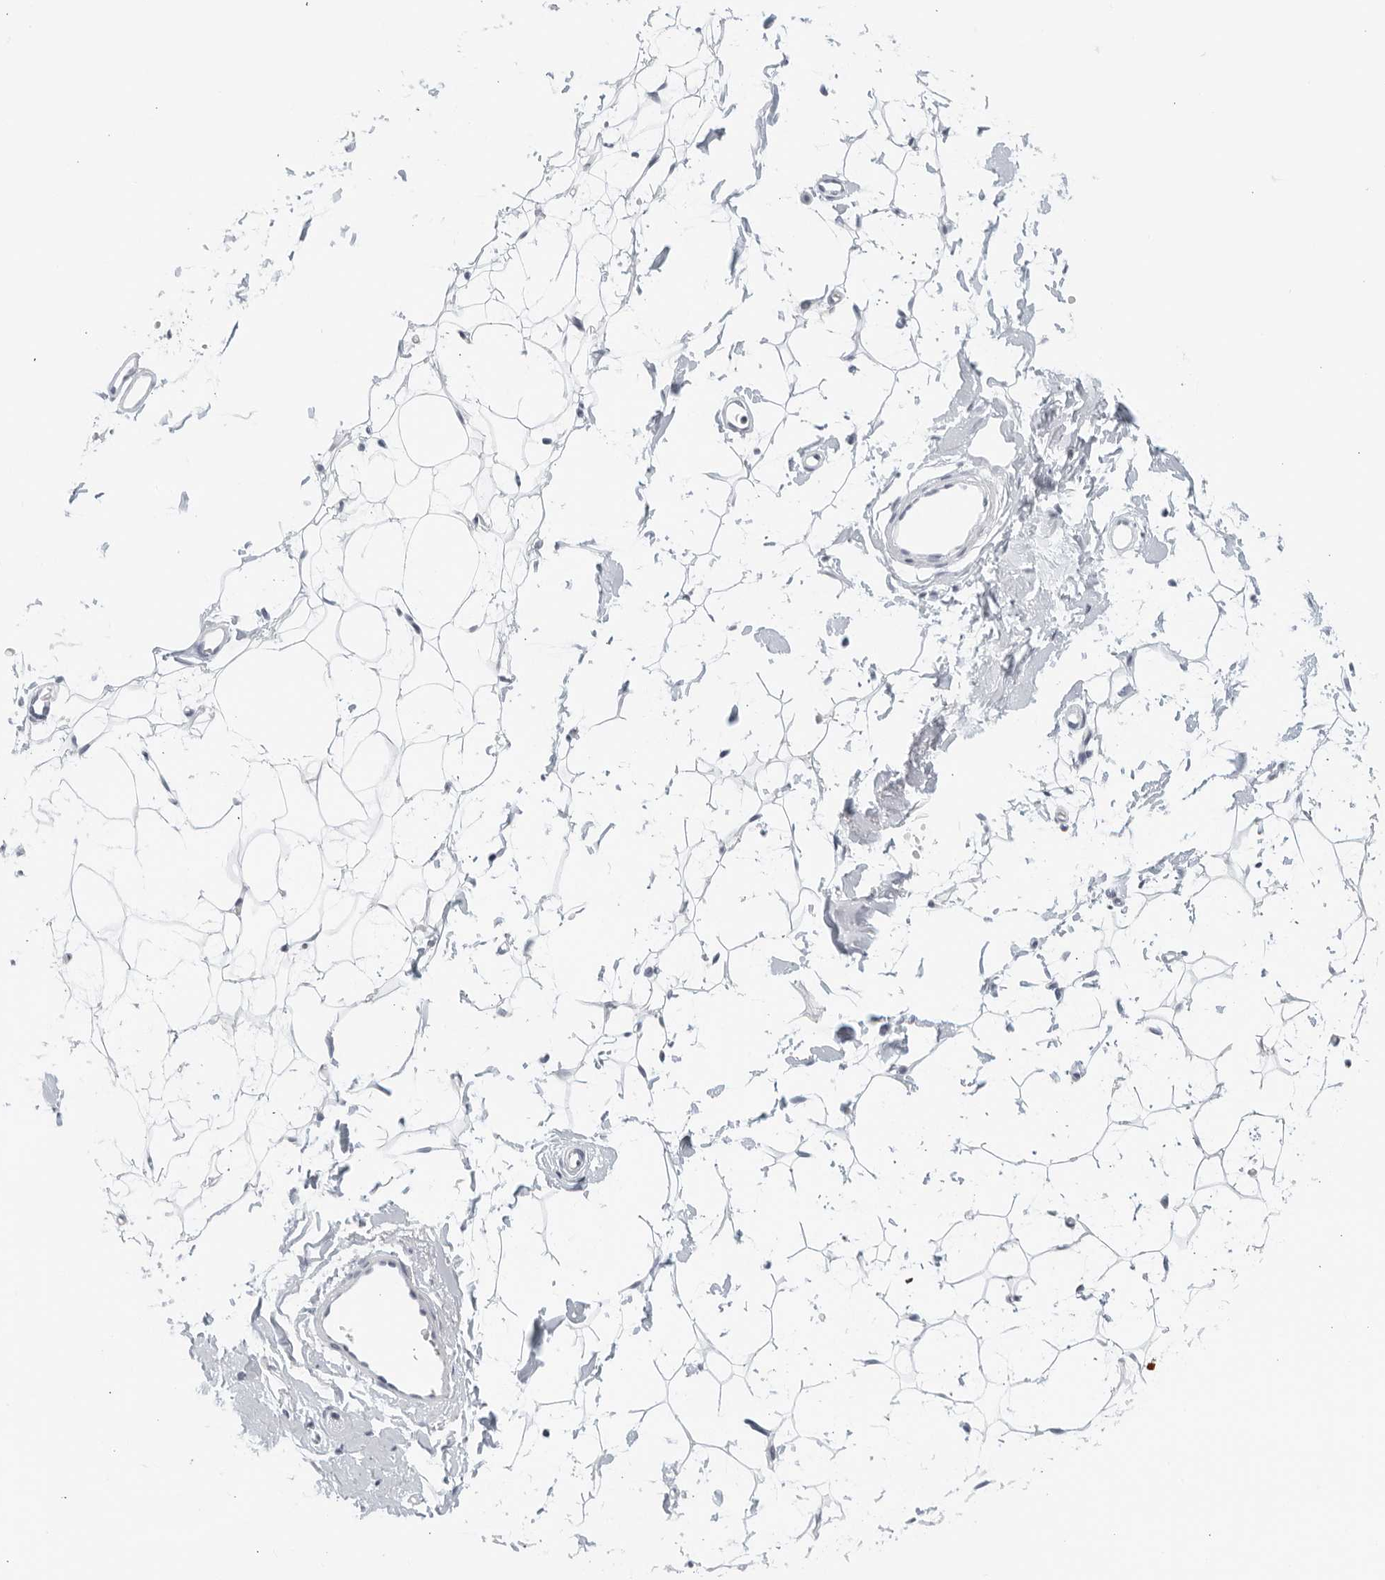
{"staining": {"intensity": "negative", "quantity": "none", "location": "none"}, "tissue": "adipose tissue", "cell_type": "Adipocytes", "image_type": "normal", "snomed": [{"axis": "morphology", "description": "Normal tissue, NOS"}, {"axis": "topography", "description": "Breast"}], "caption": "IHC histopathology image of normal human adipose tissue stained for a protein (brown), which demonstrates no expression in adipocytes. (IHC, brightfield microscopy, high magnification).", "gene": "MATN1", "patient": {"sex": "female", "age": 23}}